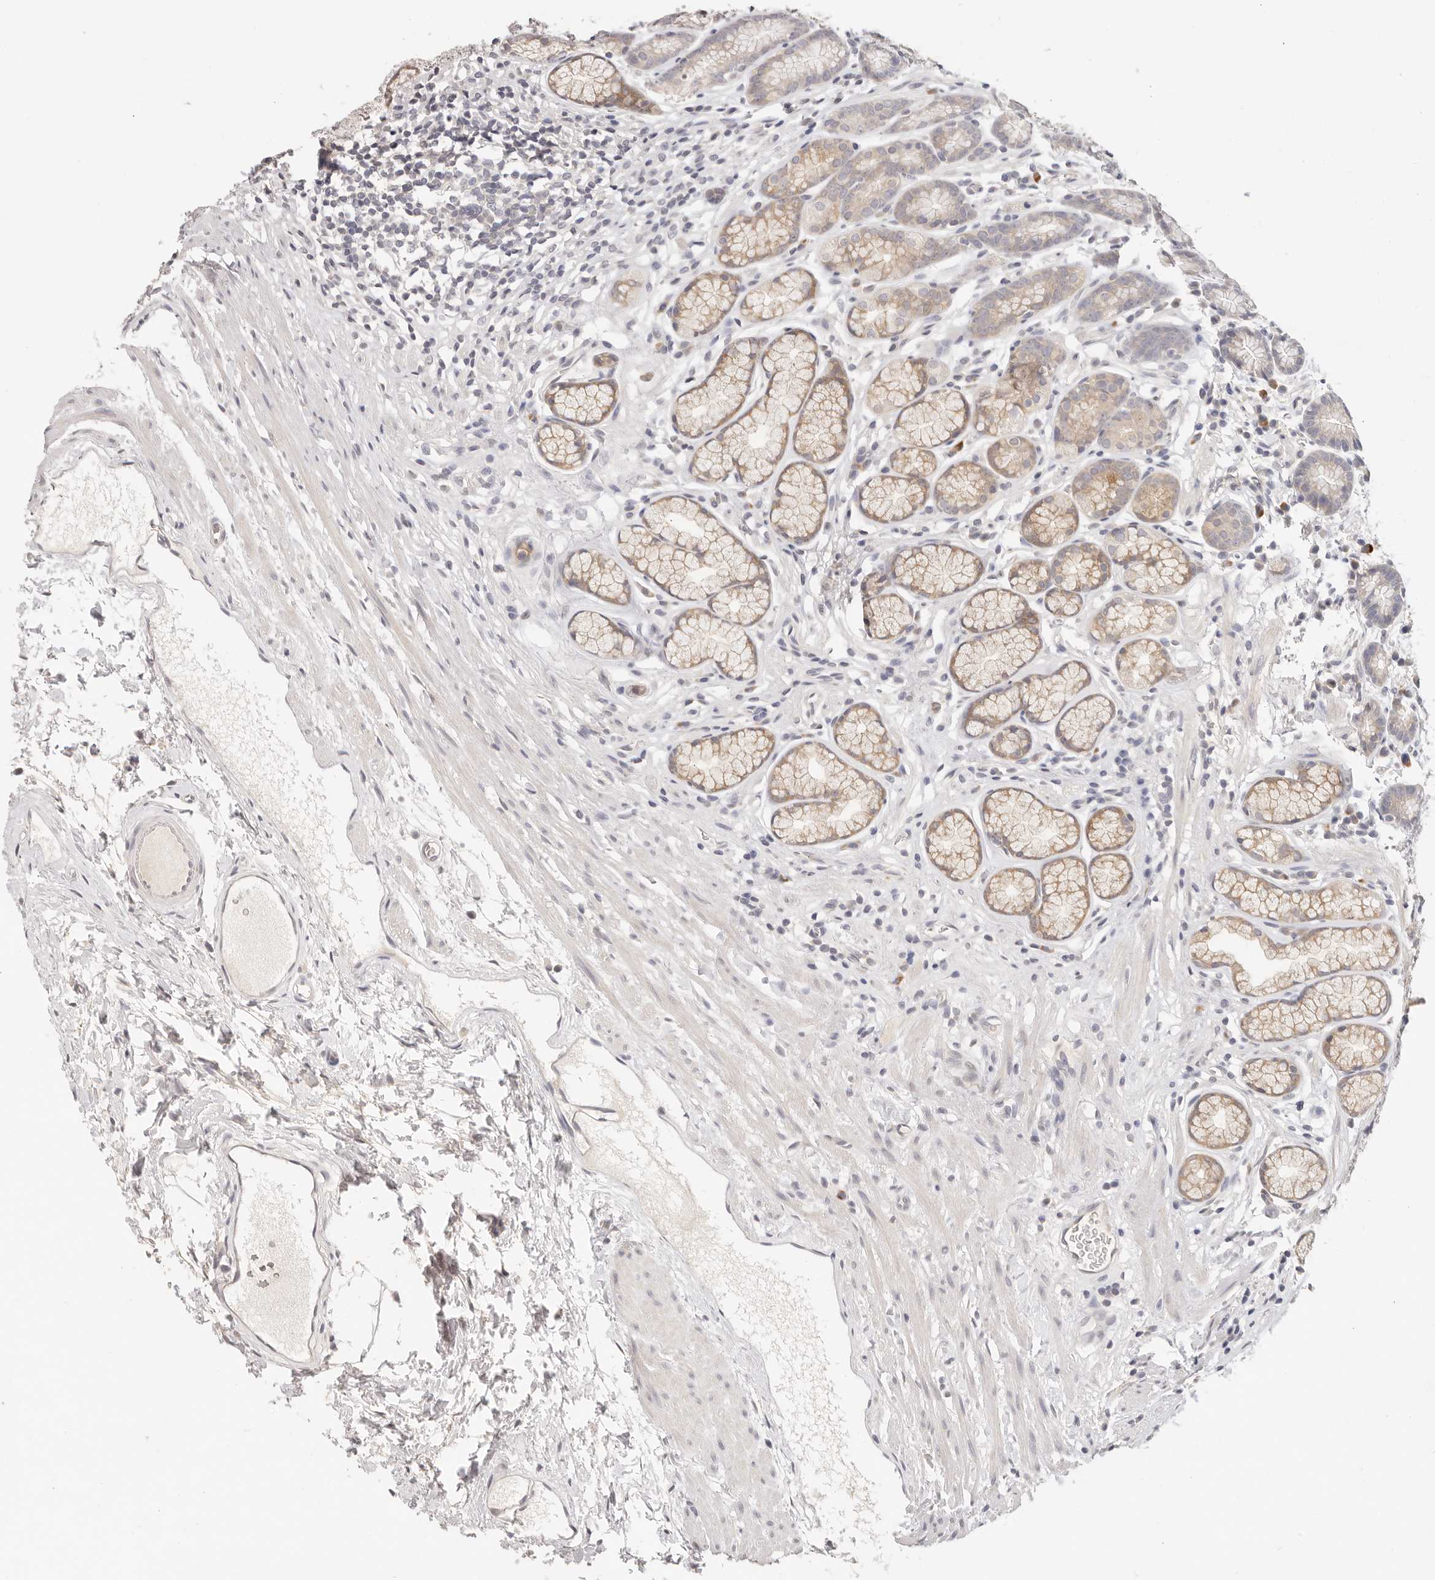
{"staining": {"intensity": "weak", "quantity": ">75%", "location": "cytoplasmic/membranous"}, "tissue": "stomach", "cell_type": "Glandular cells", "image_type": "normal", "snomed": [{"axis": "morphology", "description": "Normal tissue, NOS"}, {"axis": "topography", "description": "Stomach"}], "caption": "A high-resolution photomicrograph shows immunohistochemistry staining of unremarkable stomach, which displays weak cytoplasmic/membranous expression in approximately >75% of glandular cells. The protein is shown in brown color, while the nuclei are stained blue.", "gene": "GGPS1", "patient": {"sex": "male", "age": 42}}